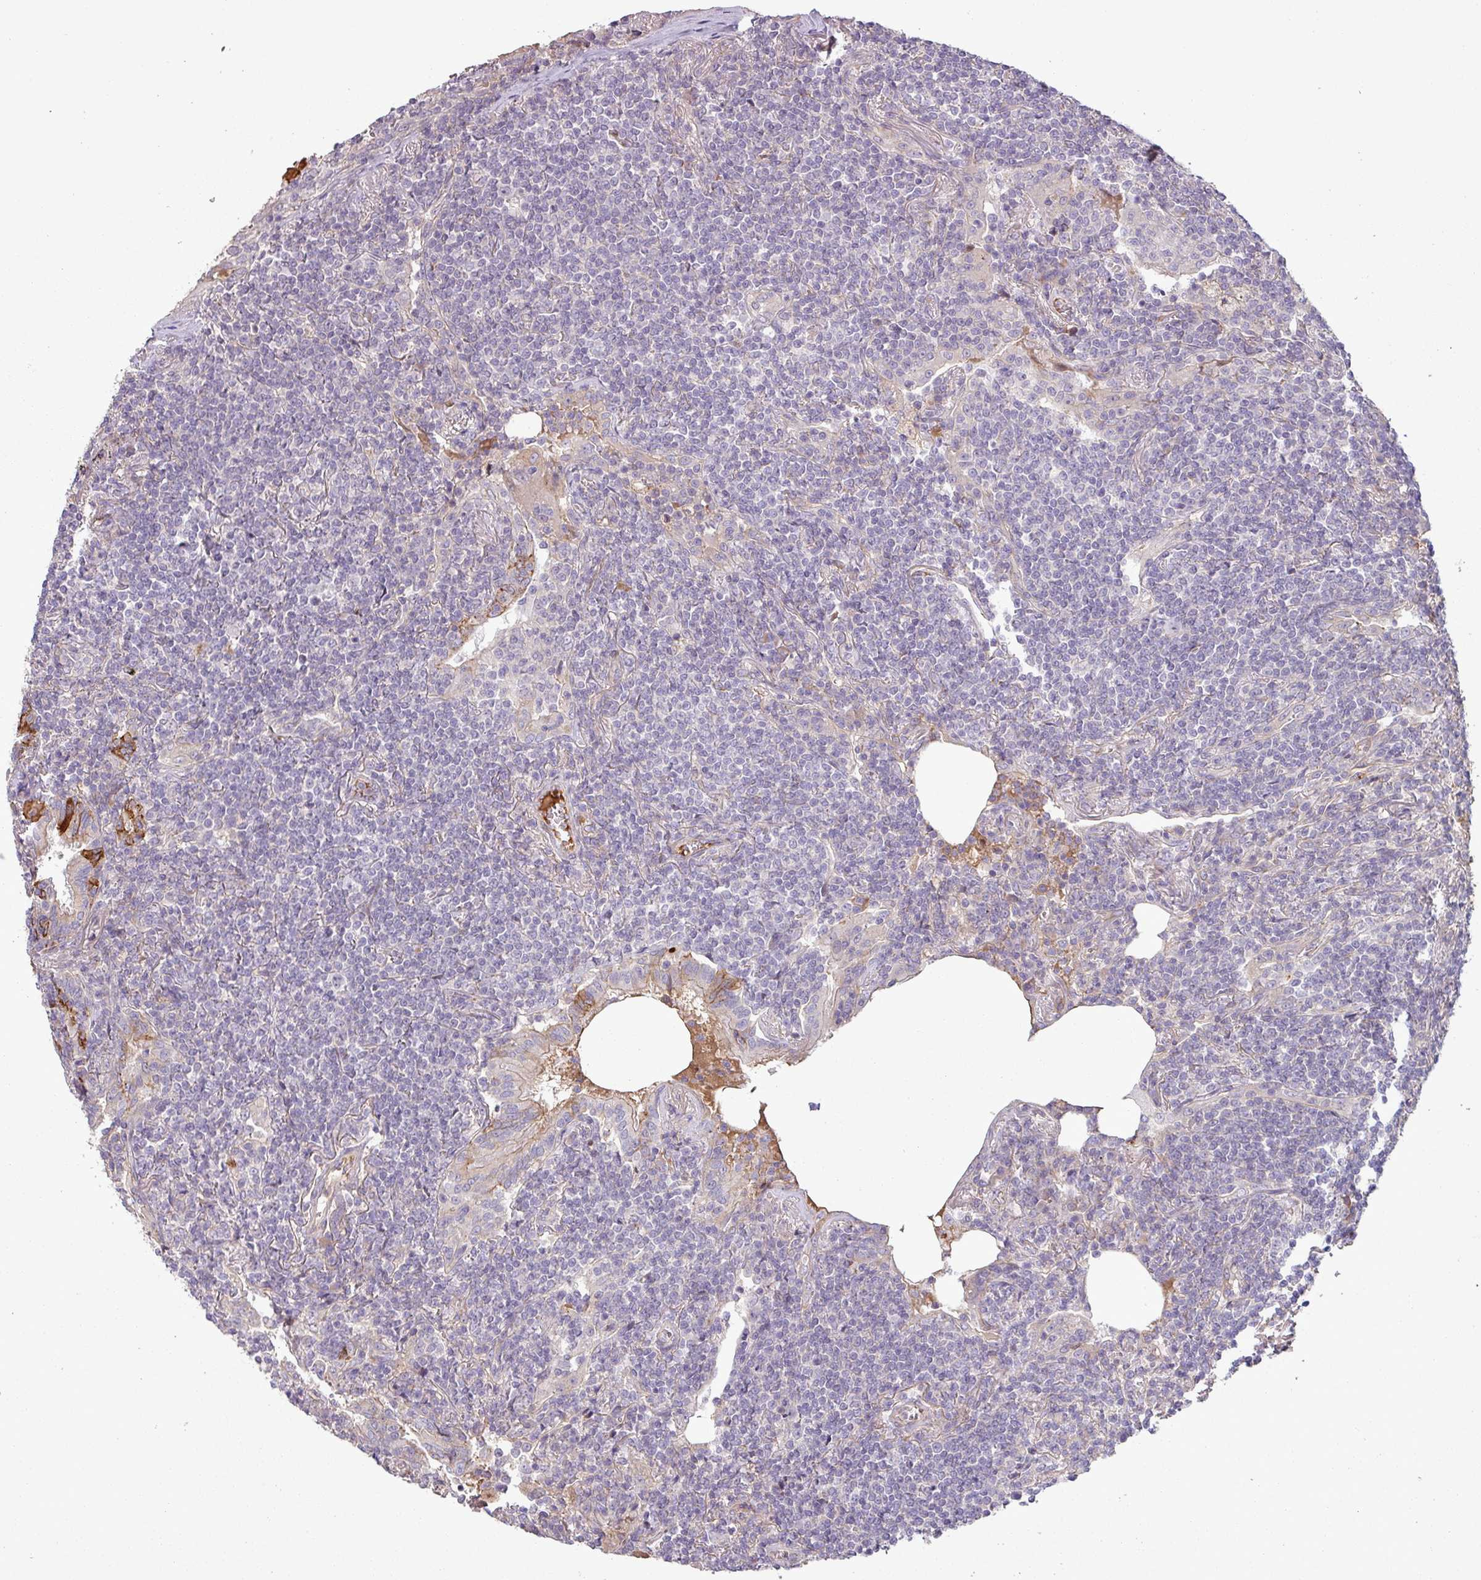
{"staining": {"intensity": "negative", "quantity": "none", "location": "none"}, "tissue": "lymphoma", "cell_type": "Tumor cells", "image_type": "cancer", "snomed": [{"axis": "morphology", "description": "Malignant lymphoma, non-Hodgkin's type, Low grade"}, {"axis": "topography", "description": "Lung"}], "caption": "DAB (3,3'-diaminobenzidine) immunohistochemical staining of malignant lymphoma, non-Hodgkin's type (low-grade) displays no significant expression in tumor cells. (DAB (3,3'-diaminobenzidine) immunohistochemistry (IHC) visualized using brightfield microscopy, high magnification).", "gene": "C4B", "patient": {"sex": "female", "age": 71}}